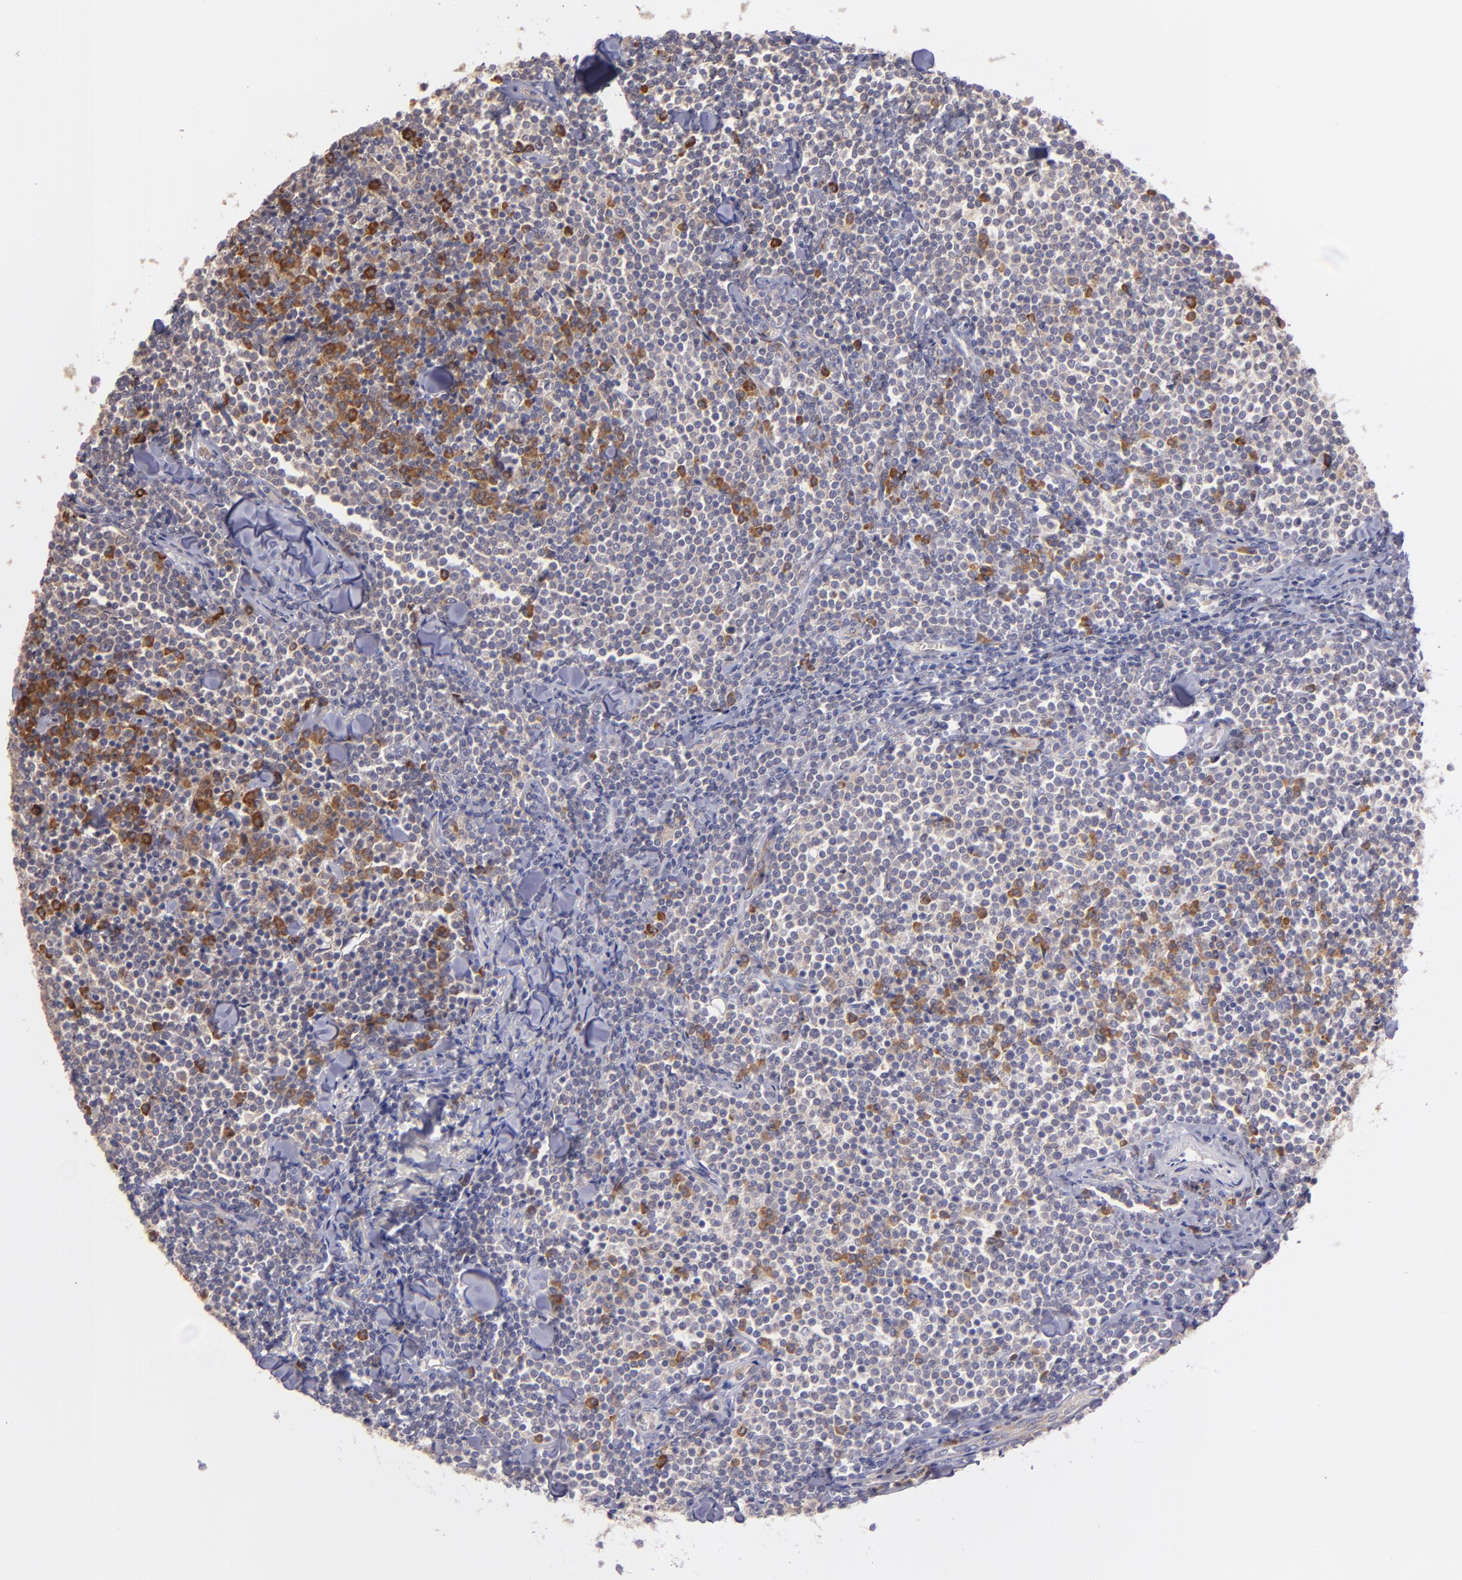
{"staining": {"intensity": "strong", "quantity": "25%-75%", "location": "cytoplasmic/membranous"}, "tissue": "lymphoma", "cell_type": "Tumor cells", "image_type": "cancer", "snomed": [{"axis": "morphology", "description": "Malignant lymphoma, non-Hodgkin's type, Low grade"}, {"axis": "topography", "description": "Soft tissue"}], "caption": "Immunohistochemical staining of human lymphoma reveals high levels of strong cytoplasmic/membranous protein expression in approximately 25%-75% of tumor cells.", "gene": "ECE1", "patient": {"sex": "male", "age": 92}}